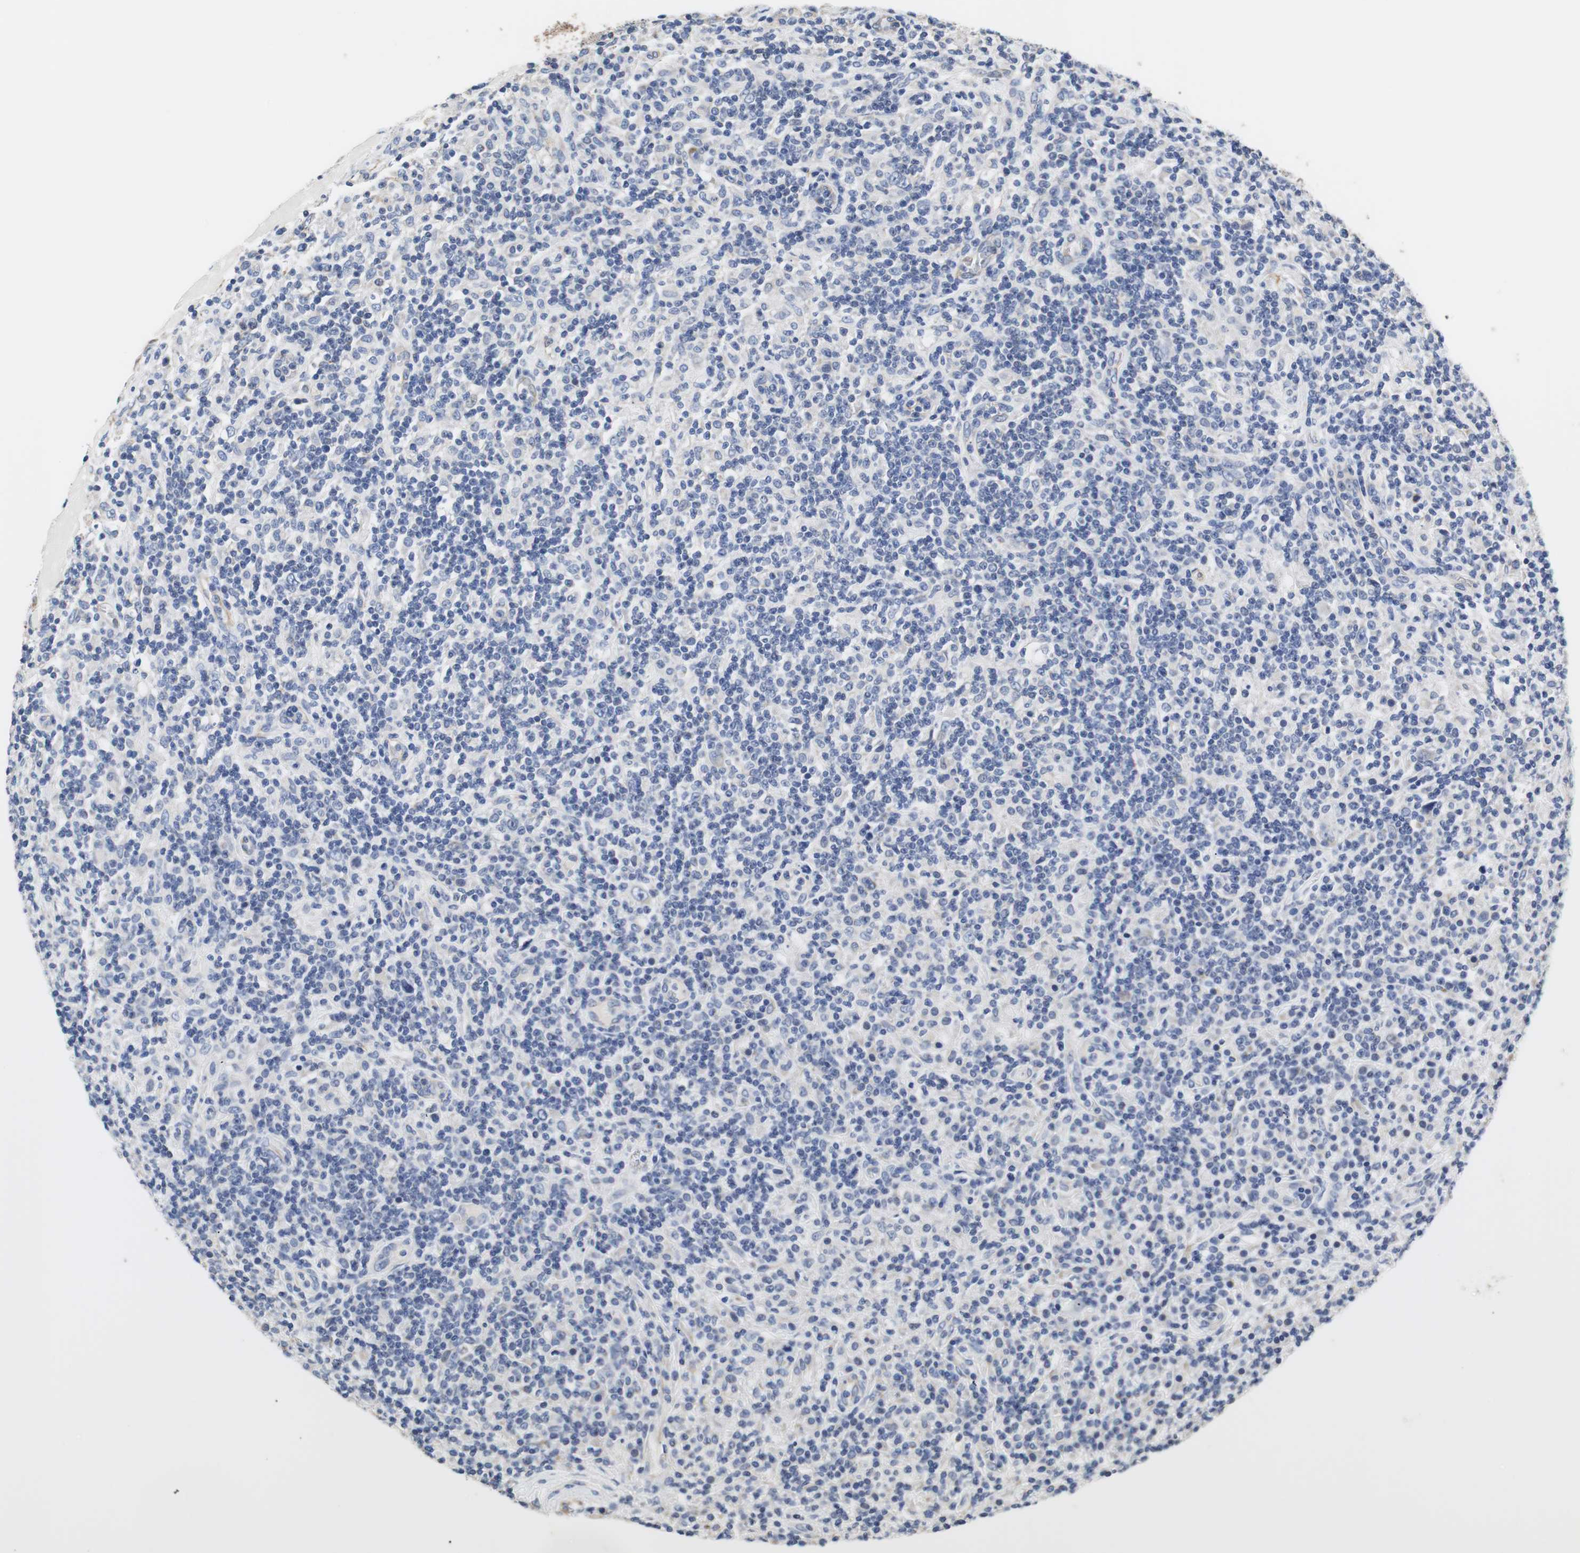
{"staining": {"intensity": "negative", "quantity": "none", "location": "none"}, "tissue": "lymphoma", "cell_type": "Tumor cells", "image_type": "cancer", "snomed": [{"axis": "morphology", "description": "Hodgkin's disease, NOS"}, {"axis": "topography", "description": "Lymph node"}], "caption": "DAB immunohistochemical staining of Hodgkin's disease shows no significant staining in tumor cells.", "gene": "PCK1", "patient": {"sex": "male", "age": 70}}